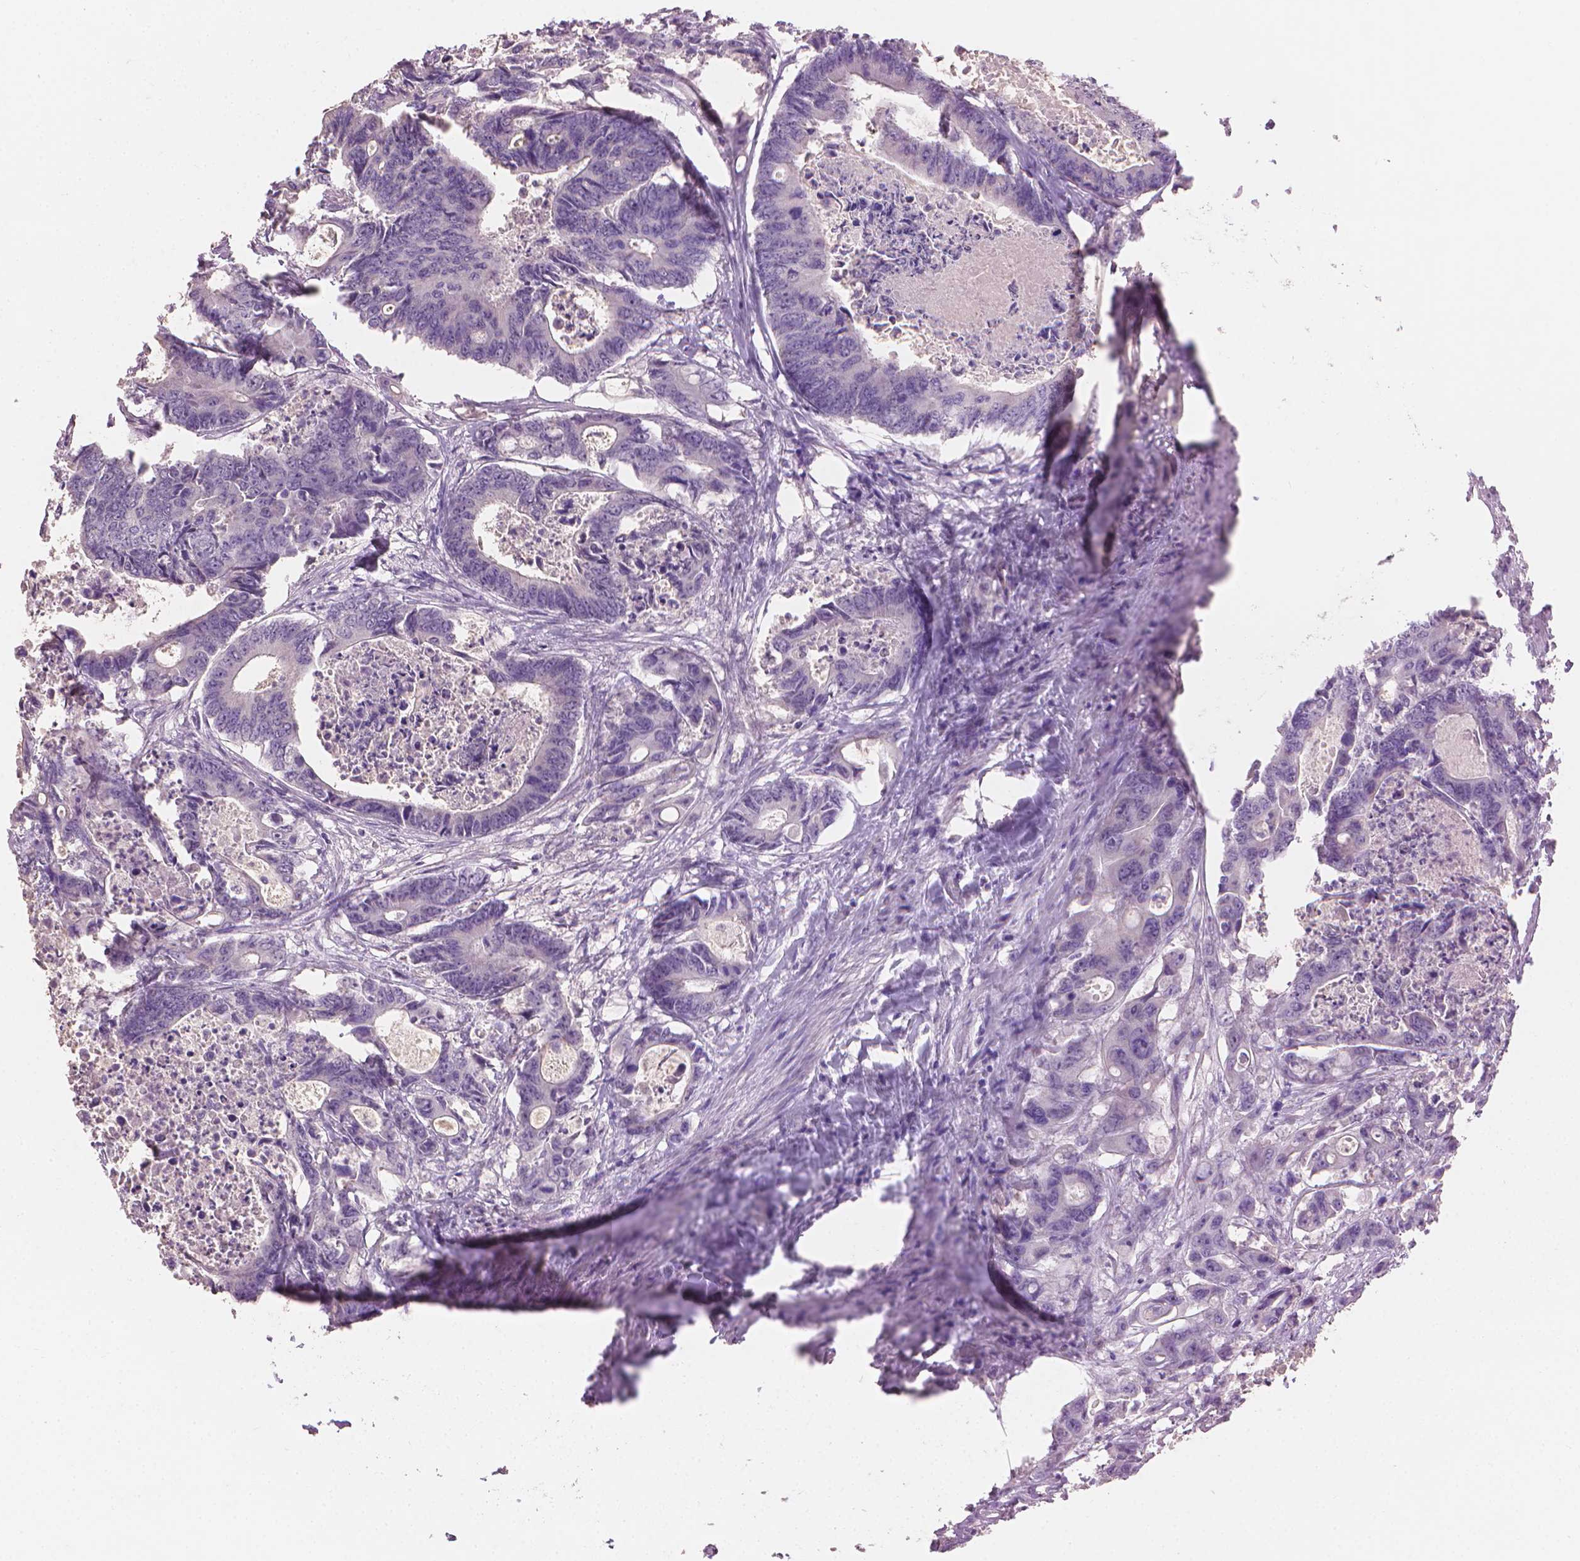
{"staining": {"intensity": "negative", "quantity": "none", "location": "none"}, "tissue": "colorectal cancer", "cell_type": "Tumor cells", "image_type": "cancer", "snomed": [{"axis": "morphology", "description": "Adenocarcinoma, NOS"}, {"axis": "topography", "description": "Rectum"}], "caption": "A photomicrograph of human colorectal cancer is negative for staining in tumor cells.", "gene": "MLANA", "patient": {"sex": "male", "age": 54}}